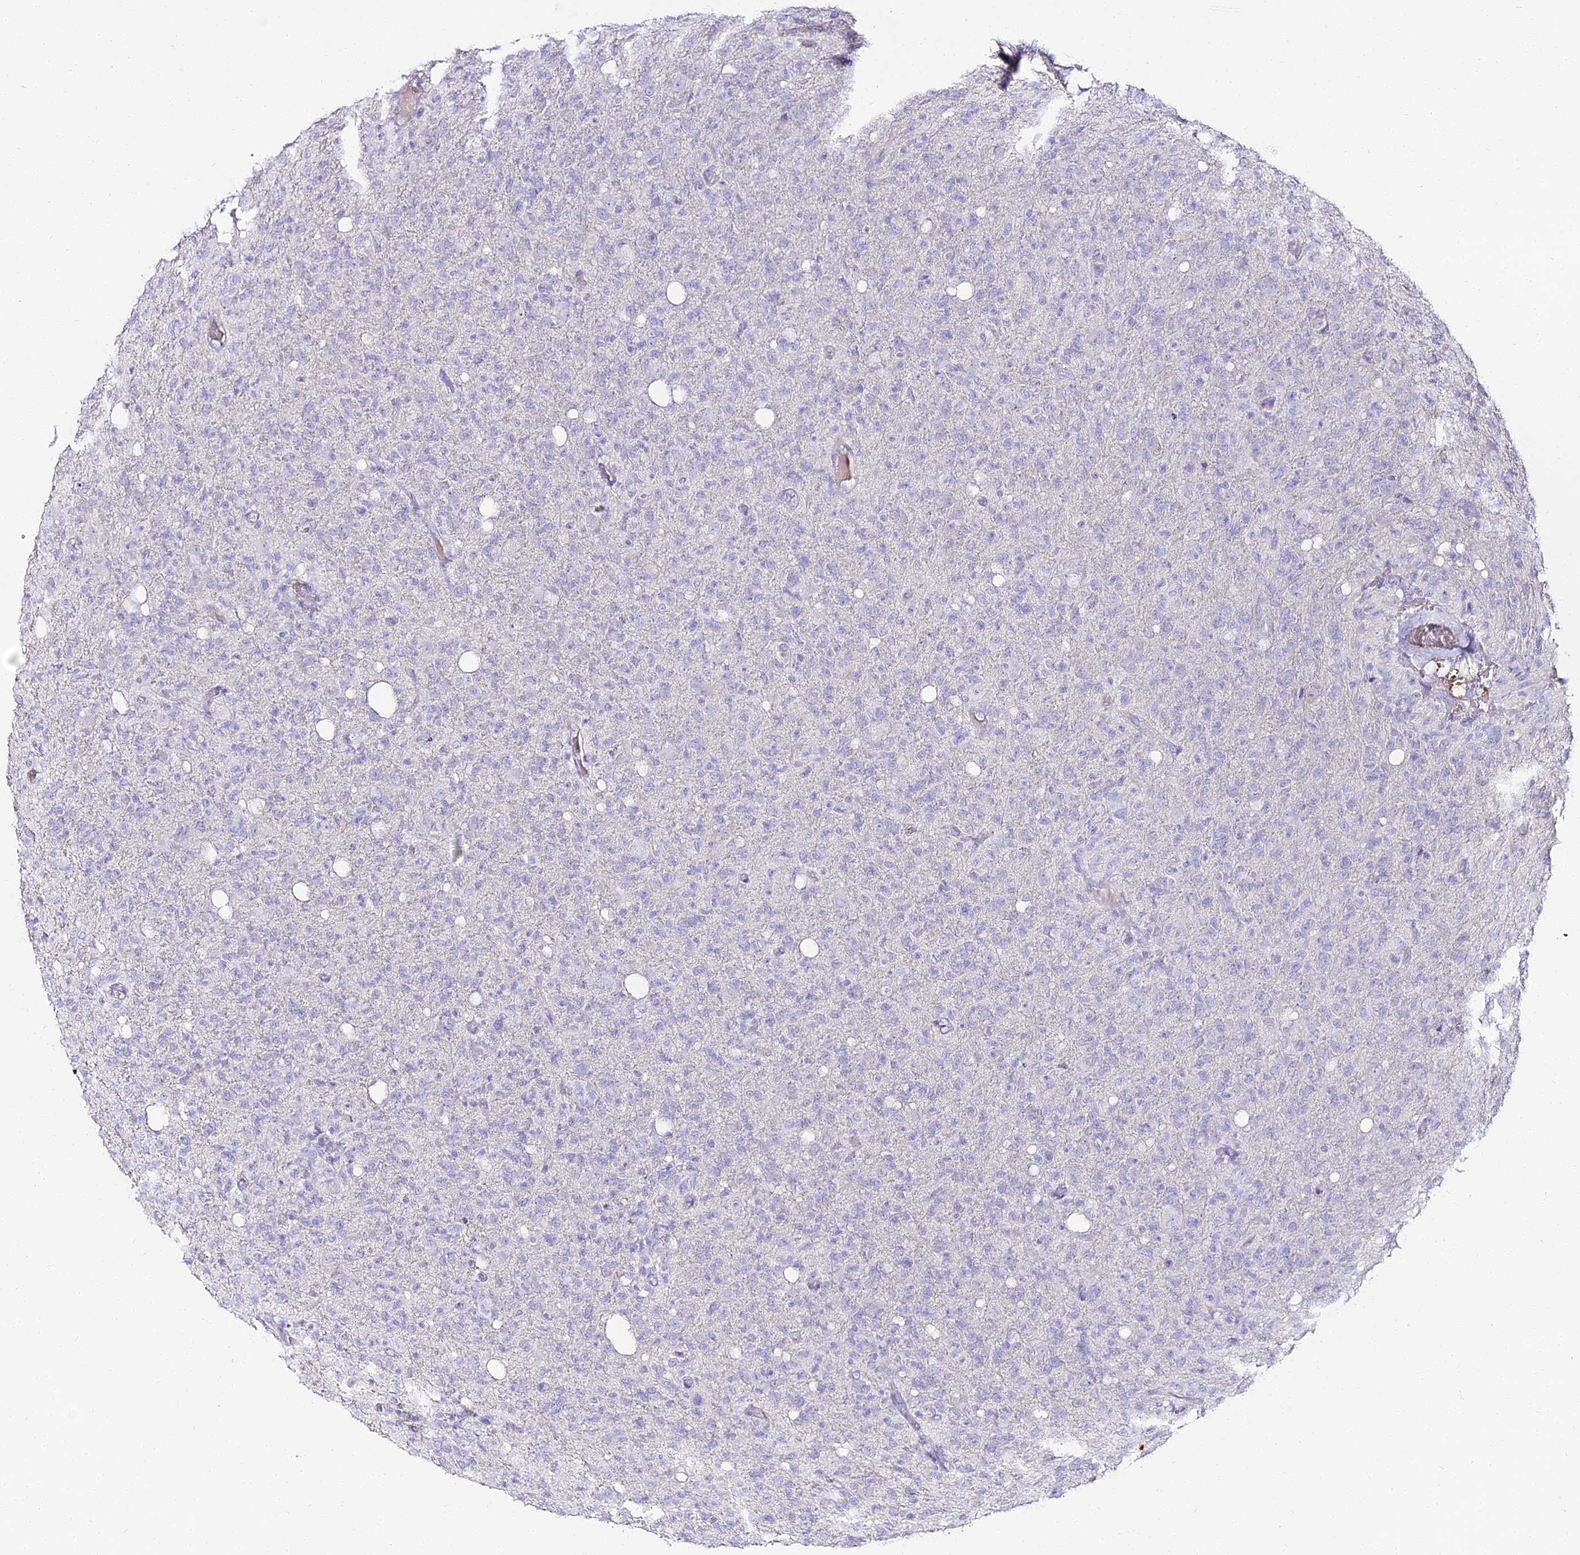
{"staining": {"intensity": "negative", "quantity": "none", "location": "none"}, "tissue": "glioma", "cell_type": "Tumor cells", "image_type": "cancer", "snomed": [{"axis": "morphology", "description": "Glioma, malignant, High grade"}, {"axis": "topography", "description": "Brain"}], "caption": "Immunohistochemical staining of glioma demonstrates no significant staining in tumor cells. (Brightfield microscopy of DAB IHC at high magnification).", "gene": "ALPG", "patient": {"sex": "female", "age": 57}}